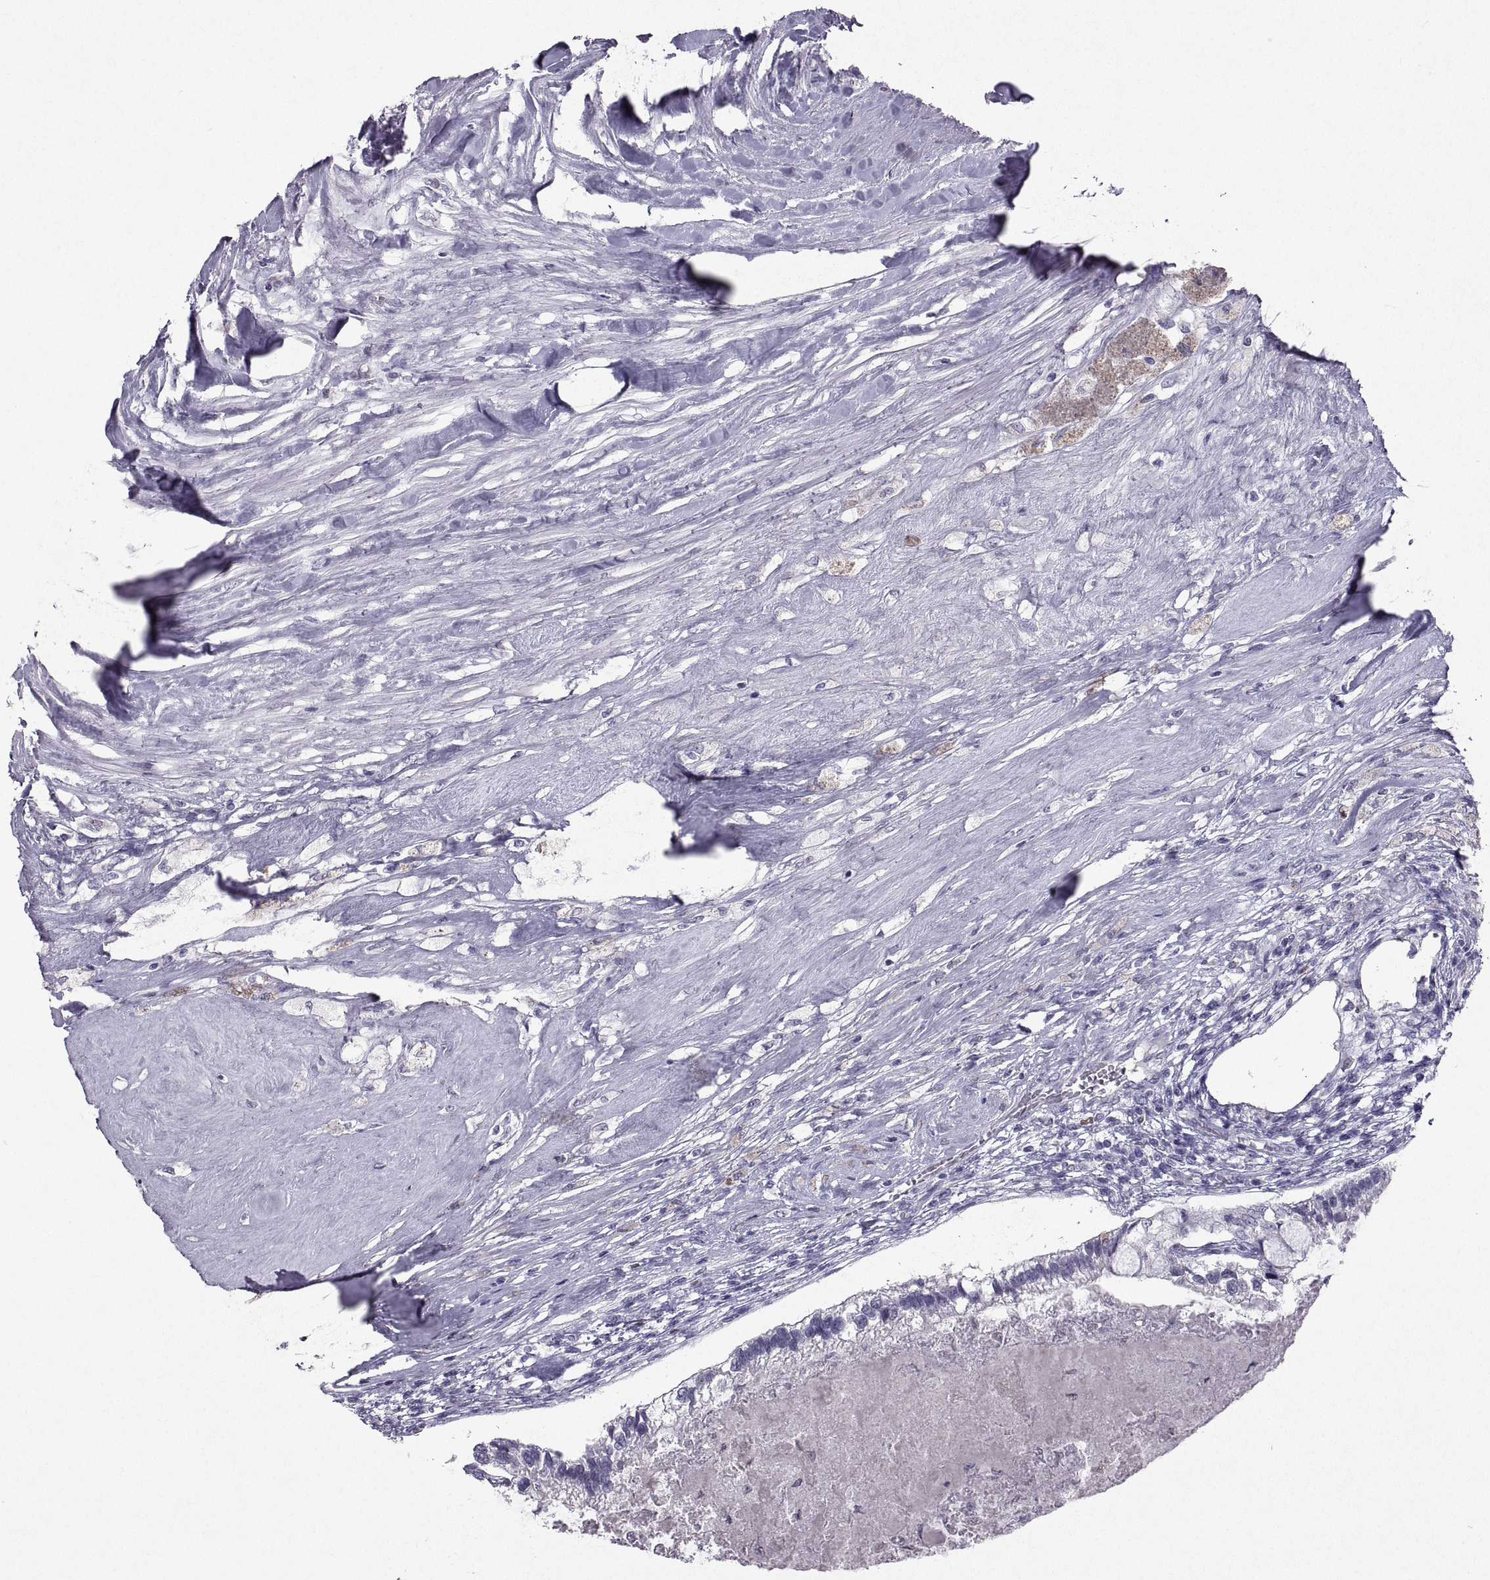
{"staining": {"intensity": "negative", "quantity": "none", "location": "none"}, "tissue": "testis cancer", "cell_type": "Tumor cells", "image_type": "cancer", "snomed": [{"axis": "morphology", "description": "Seminoma, NOS"}, {"axis": "morphology", "description": "Carcinoma, Embryonal, NOS"}, {"axis": "topography", "description": "Testis"}], "caption": "DAB (3,3'-diaminobenzidine) immunohistochemical staining of testis cancer exhibits no significant positivity in tumor cells. (DAB (3,3'-diaminobenzidine) immunohistochemistry (IHC) visualized using brightfield microscopy, high magnification).", "gene": "SOX21", "patient": {"sex": "male", "age": 41}}